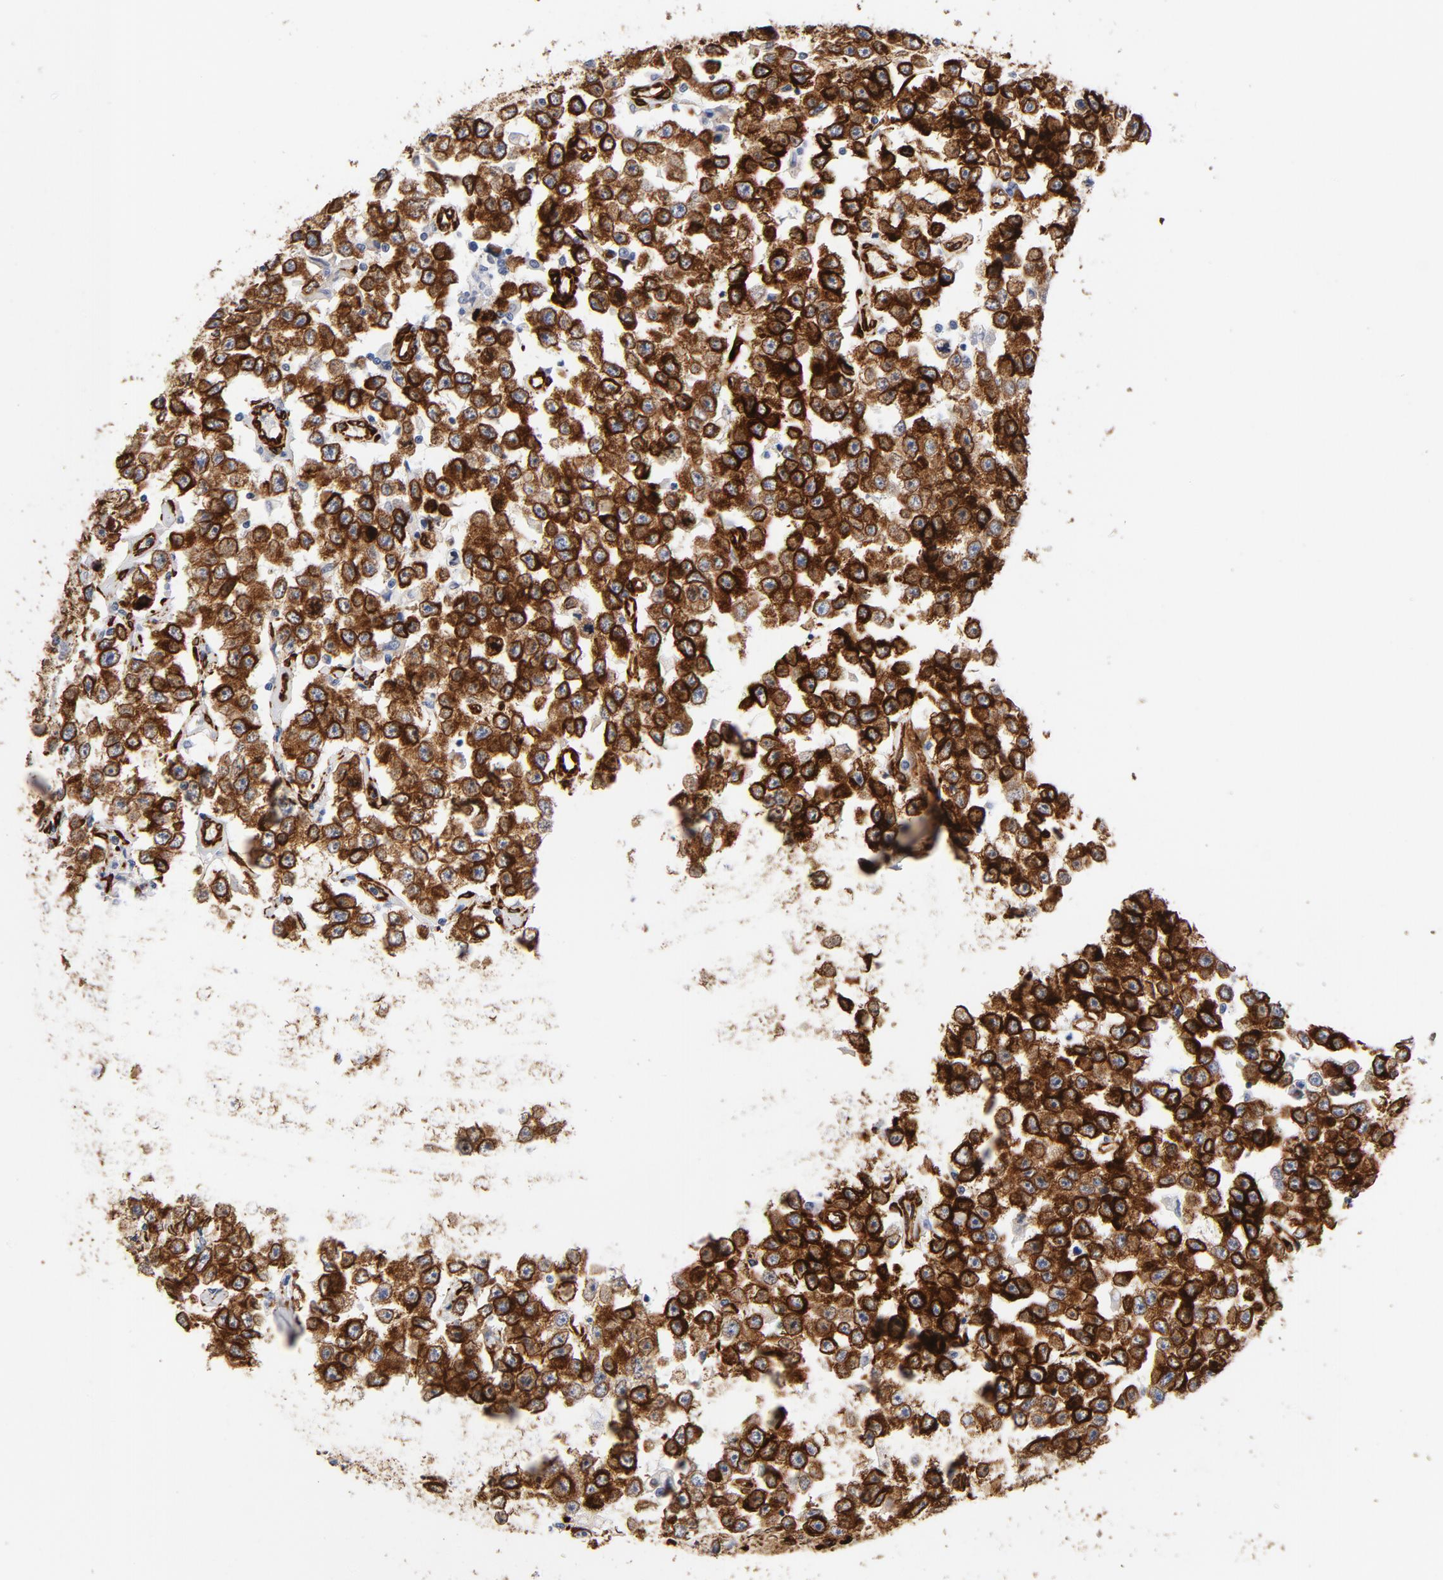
{"staining": {"intensity": "strong", "quantity": ">75%", "location": "cytoplasmic/membranous"}, "tissue": "testis cancer", "cell_type": "Tumor cells", "image_type": "cancer", "snomed": [{"axis": "morphology", "description": "Seminoma, NOS"}, {"axis": "topography", "description": "Testis"}], "caption": "Testis cancer stained for a protein exhibits strong cytoplasmic/membranous positivity in tumor cells. (DAB IHC, brown staining for protein, blue staining for nuclei).", "gene": "SERPINH1", "patient": {"sex": "male", "age": 52}}